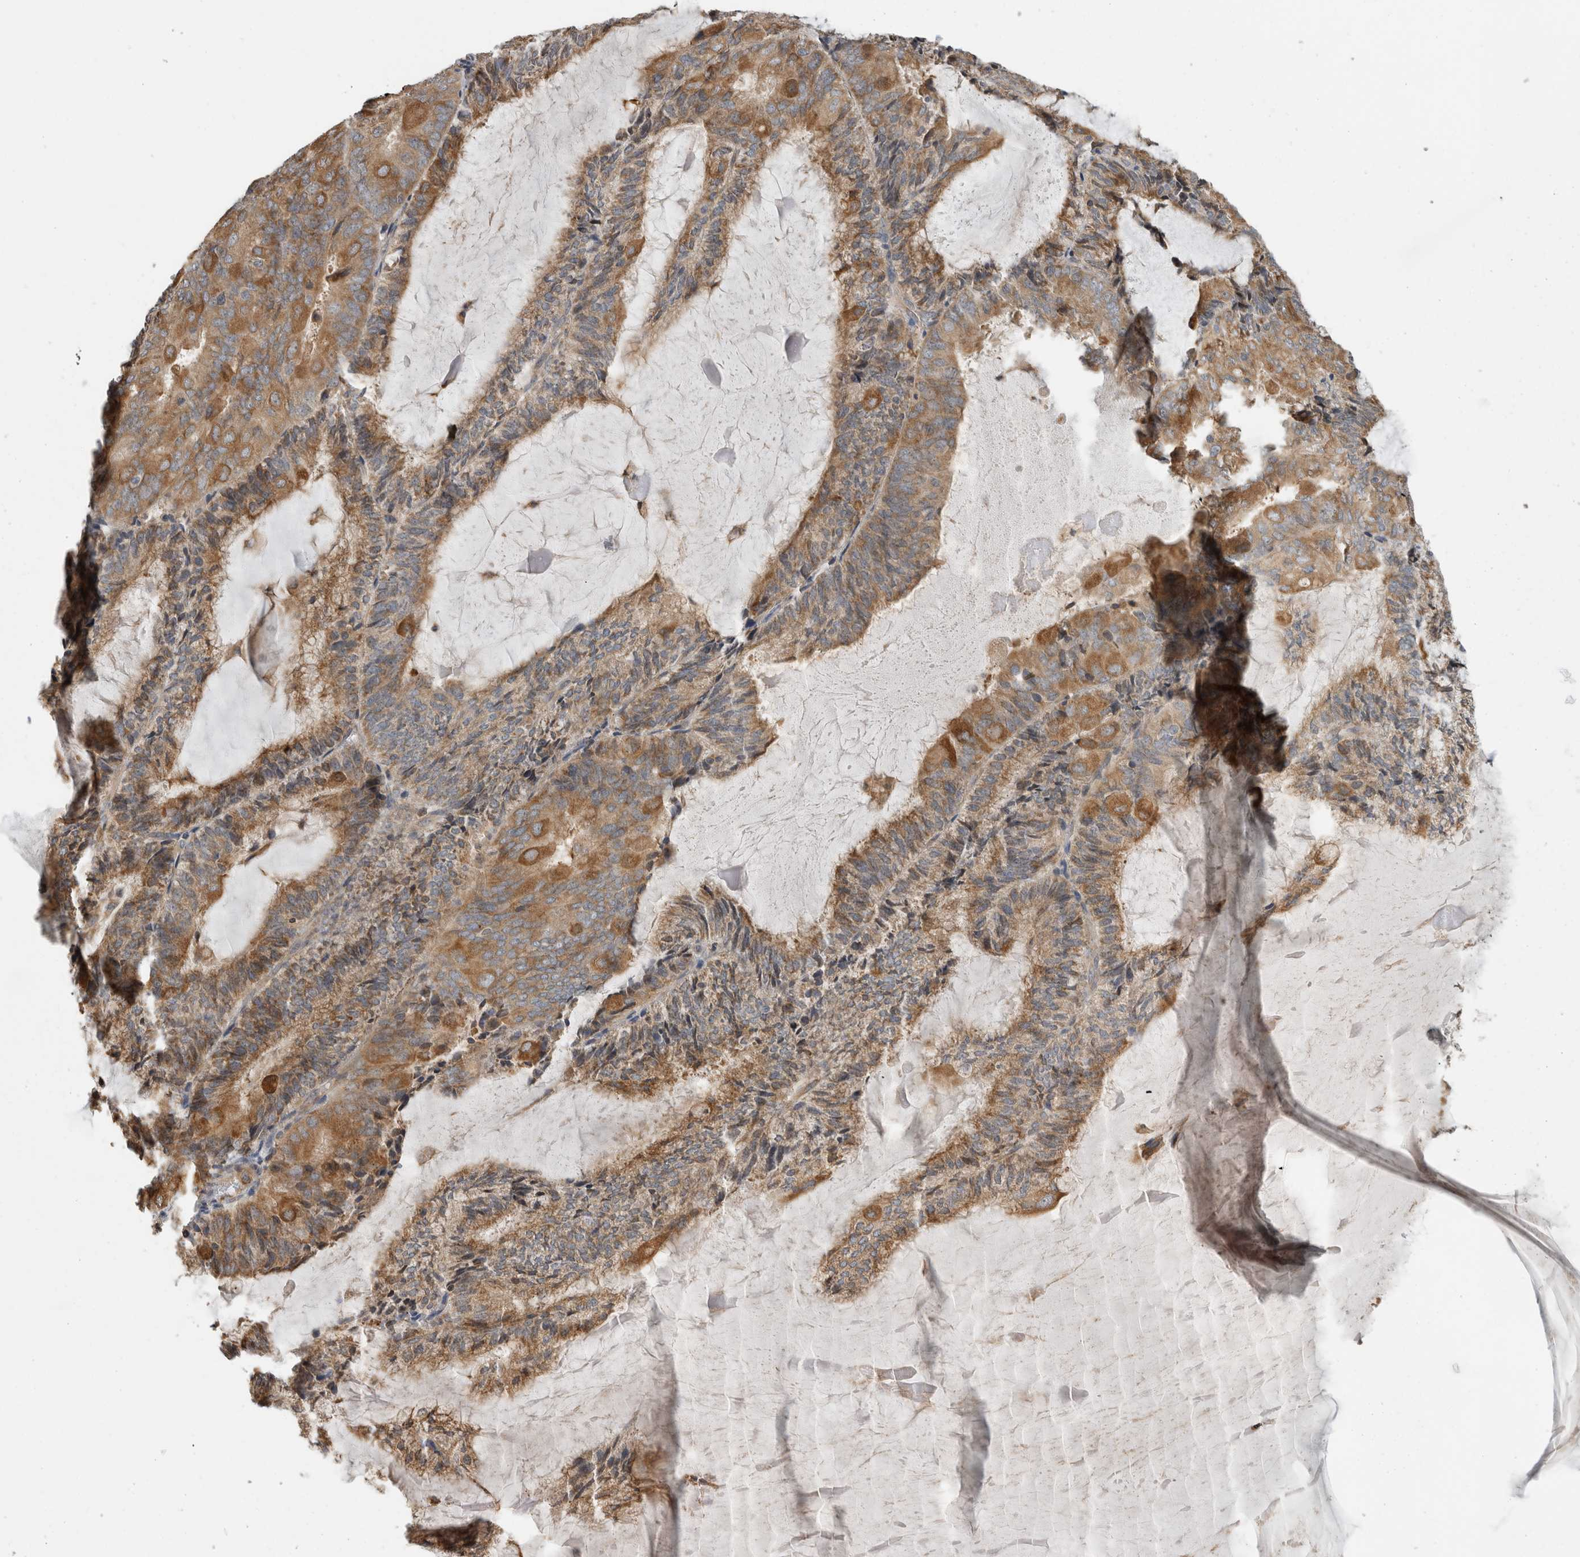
{"staining": {"intensity": "moderate", "quantity": ">75%", "location": "cytoplasmic/membranous"}, "tissue": "endometrial cancer", "cell_type": "Tumor cells", "image_type": "cancer", "snomed": [{"axis": "morphology", "description": "Adenocarcinoma, NOS"}, {"axis": "topography", "description": "Endometrium"}], "caption": "Tumor cells show medium levels of moderate cytoplasmic/membranous staining in about >75% of cells in endometrial cancer.", "gene": "PARP6", "patient": {"sex": "female", "age": 81}}